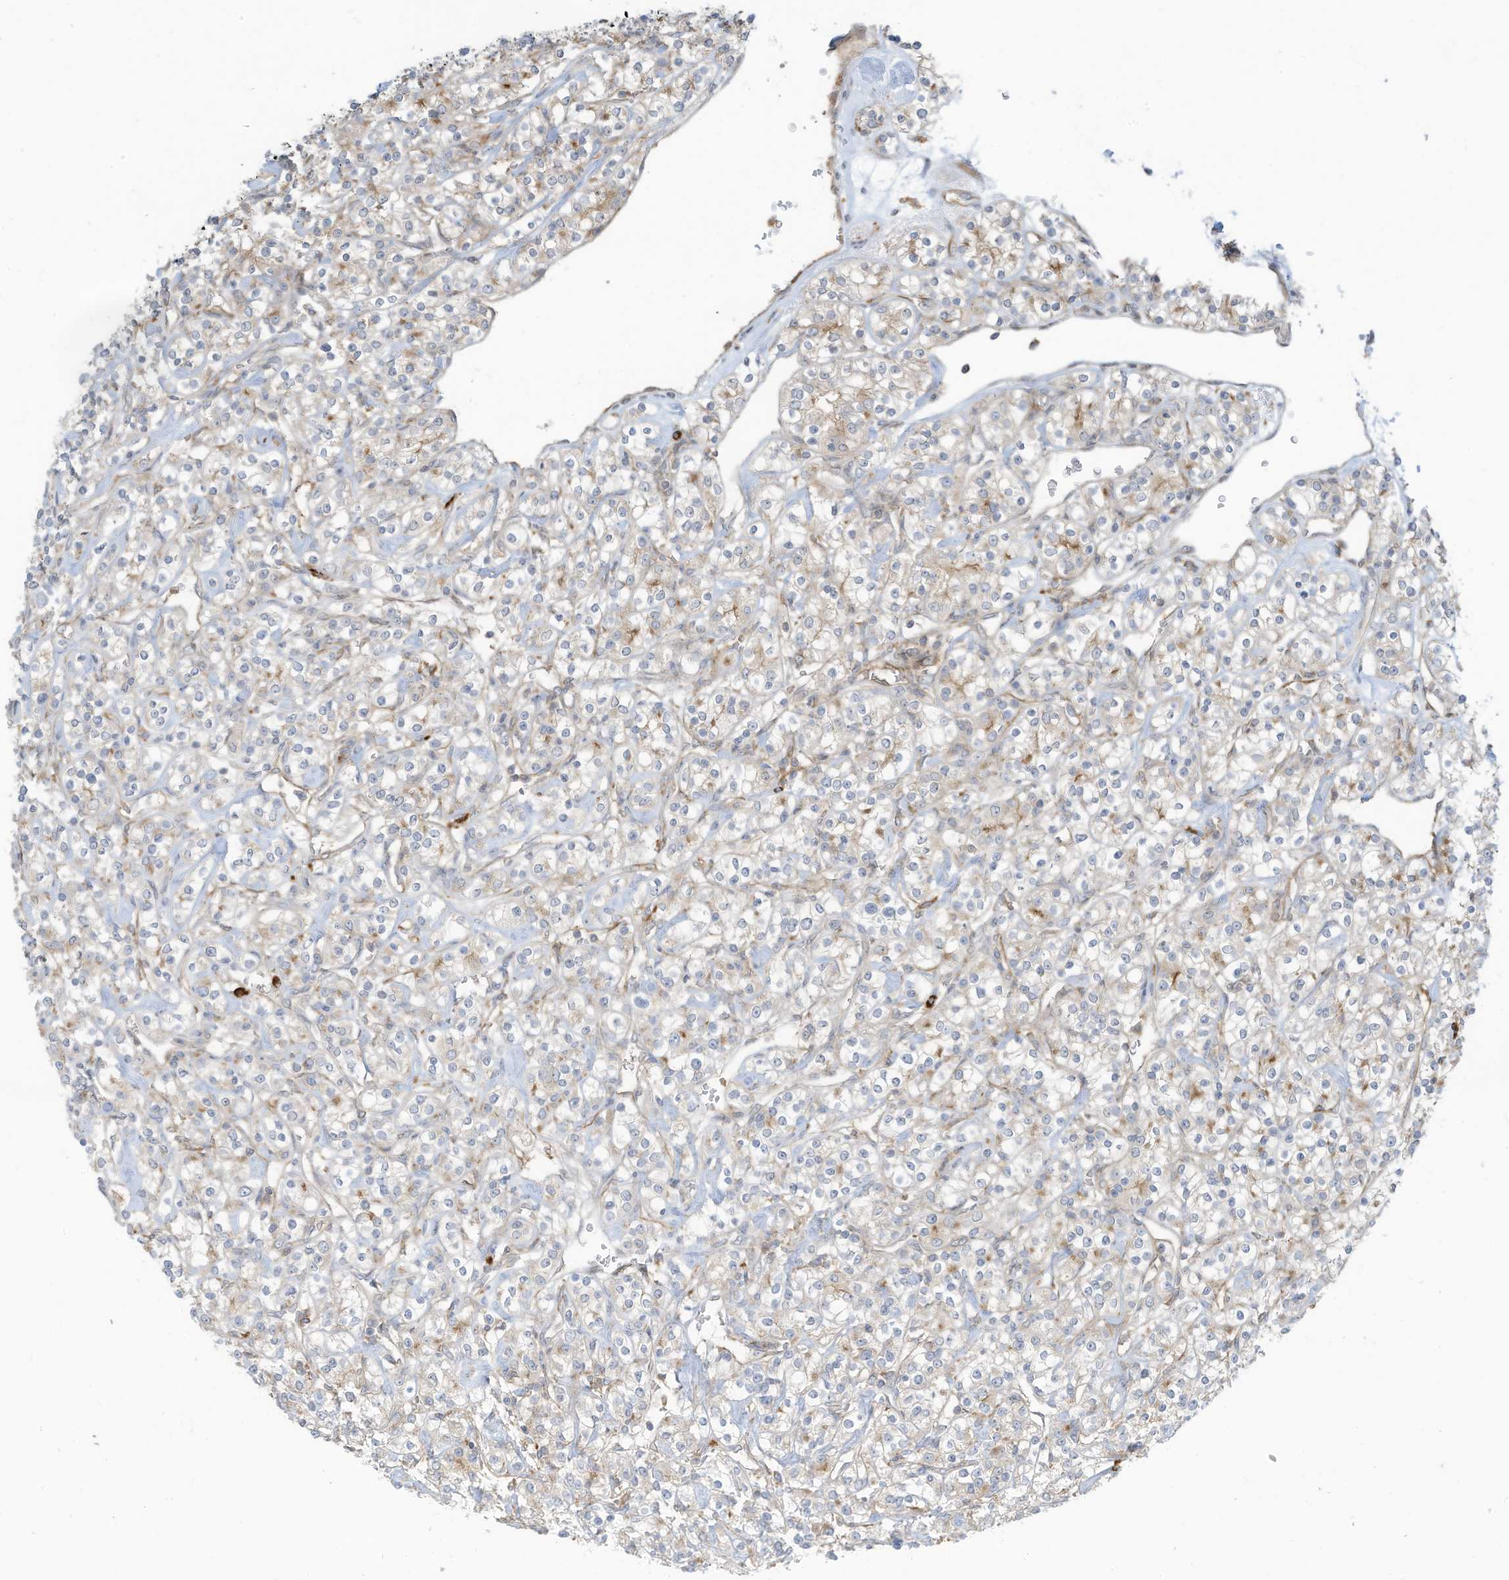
{"staining": {"intensity": "weak", "quantity": "<25%", "location": "cytoplasmic/membranous"}, "tissue": "renal cancer", "cell_type": "Tumor cells", "image_type": "cancer", "snomed": [{"axis": "morphology", "description": "Adenocarcinoma, NOS"}, {"axis": "topography", "description": "Kidney"}], "caption": "The immunohistochemistry photomicrograph has no significant expression in tumor cells of renal cancer tissue.", "gene": "DZIP3", "patient": {"sex": "male", "age": 77}}